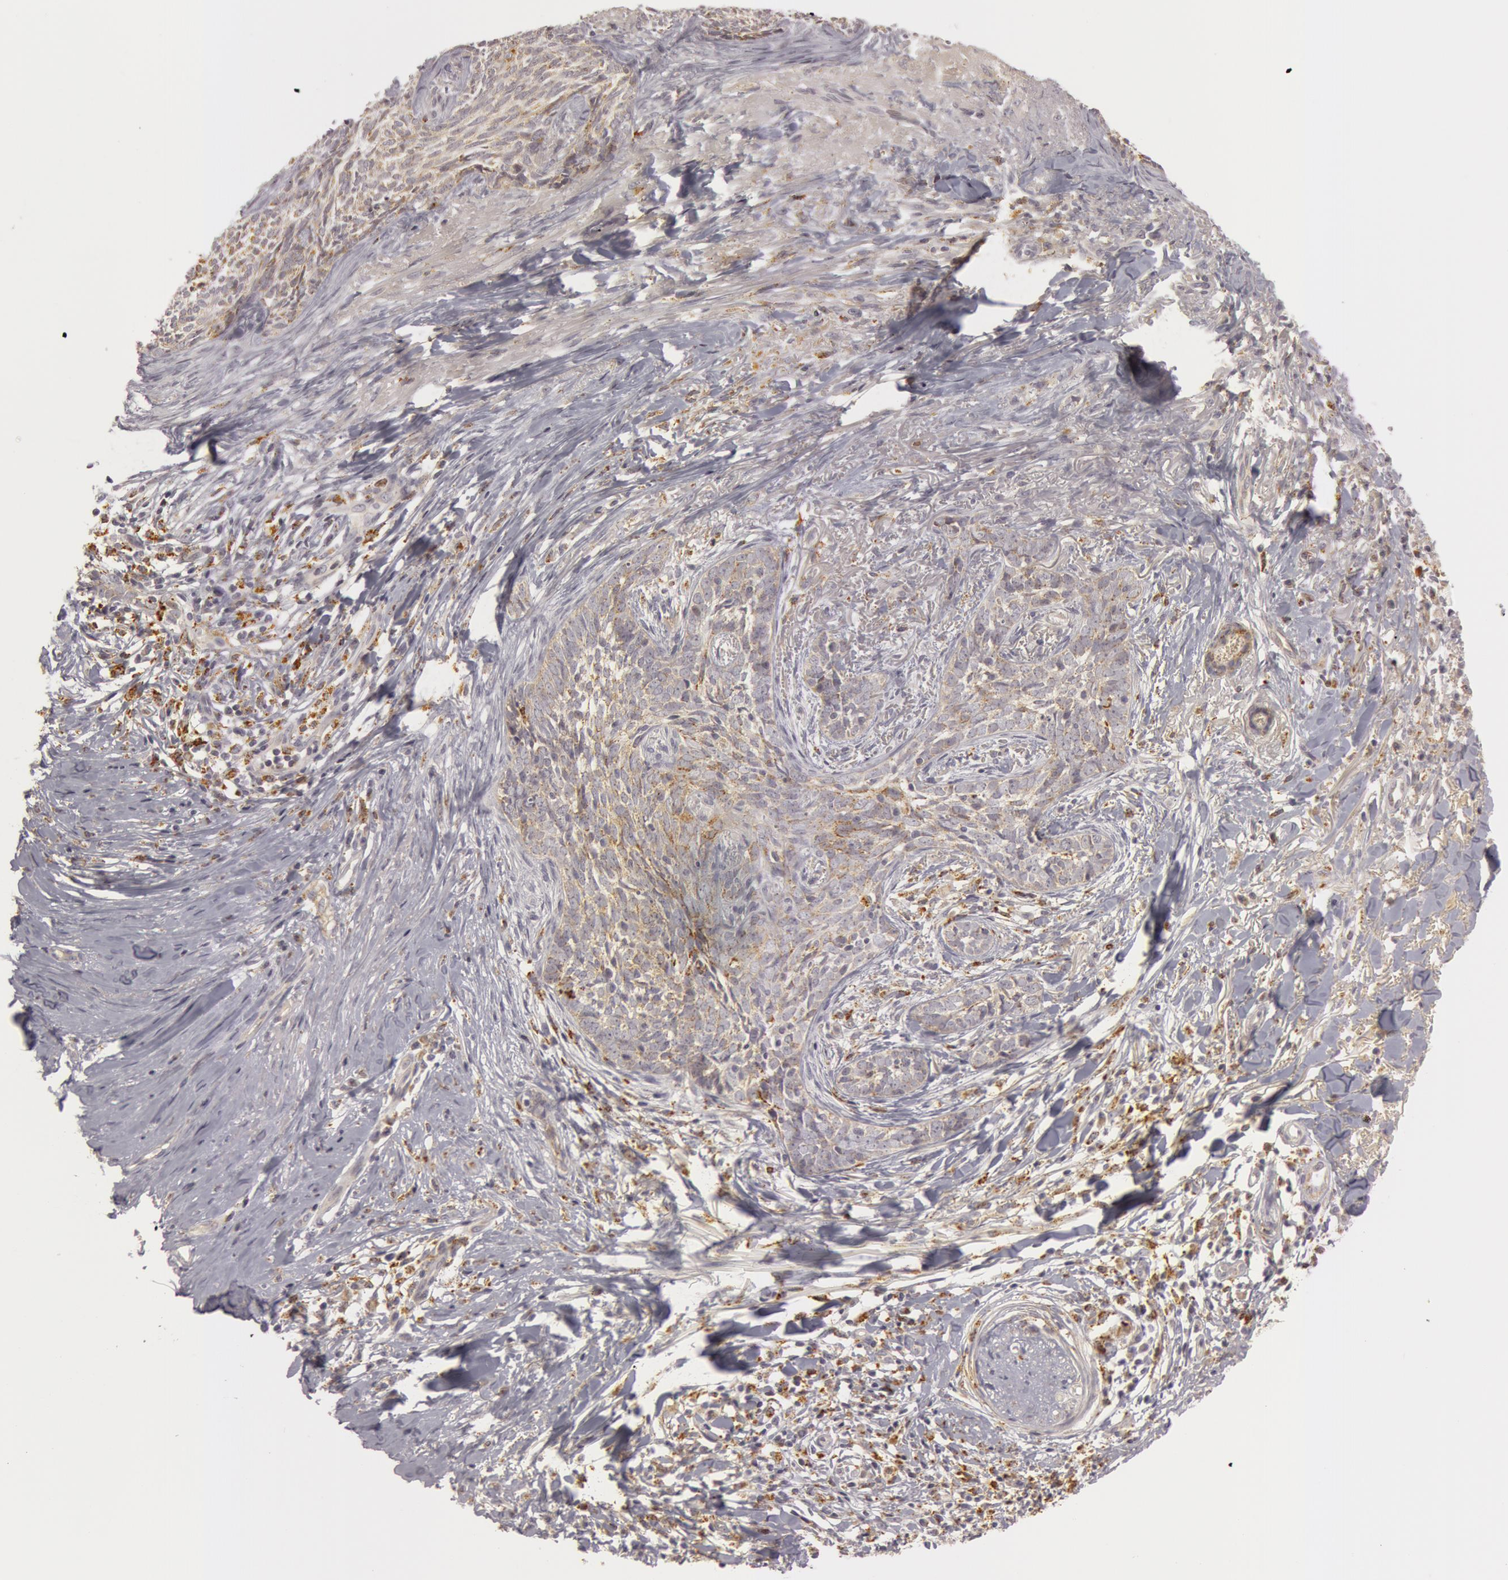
{"staining": {"intensity": "weak", "quantity": ">75%", "location": "cytoplasmic/membranous"}, "tissue": "skin cancer", "cell_type": "Tumor cells", "image_type": "cancer", "snomed": [{"axis": "morphology", "description": "Basal cell carcinoma"}, {"axis": "topography", "description": "Skin"}], "caption": "Protein positivity by immunohistochemistry reveals weak cytoplasmic/membranous staining in about >75% of tumor cells in skin basal cell carcinoma.", "gene": "C7", "patient": {"sex": "female", "age": 81}}